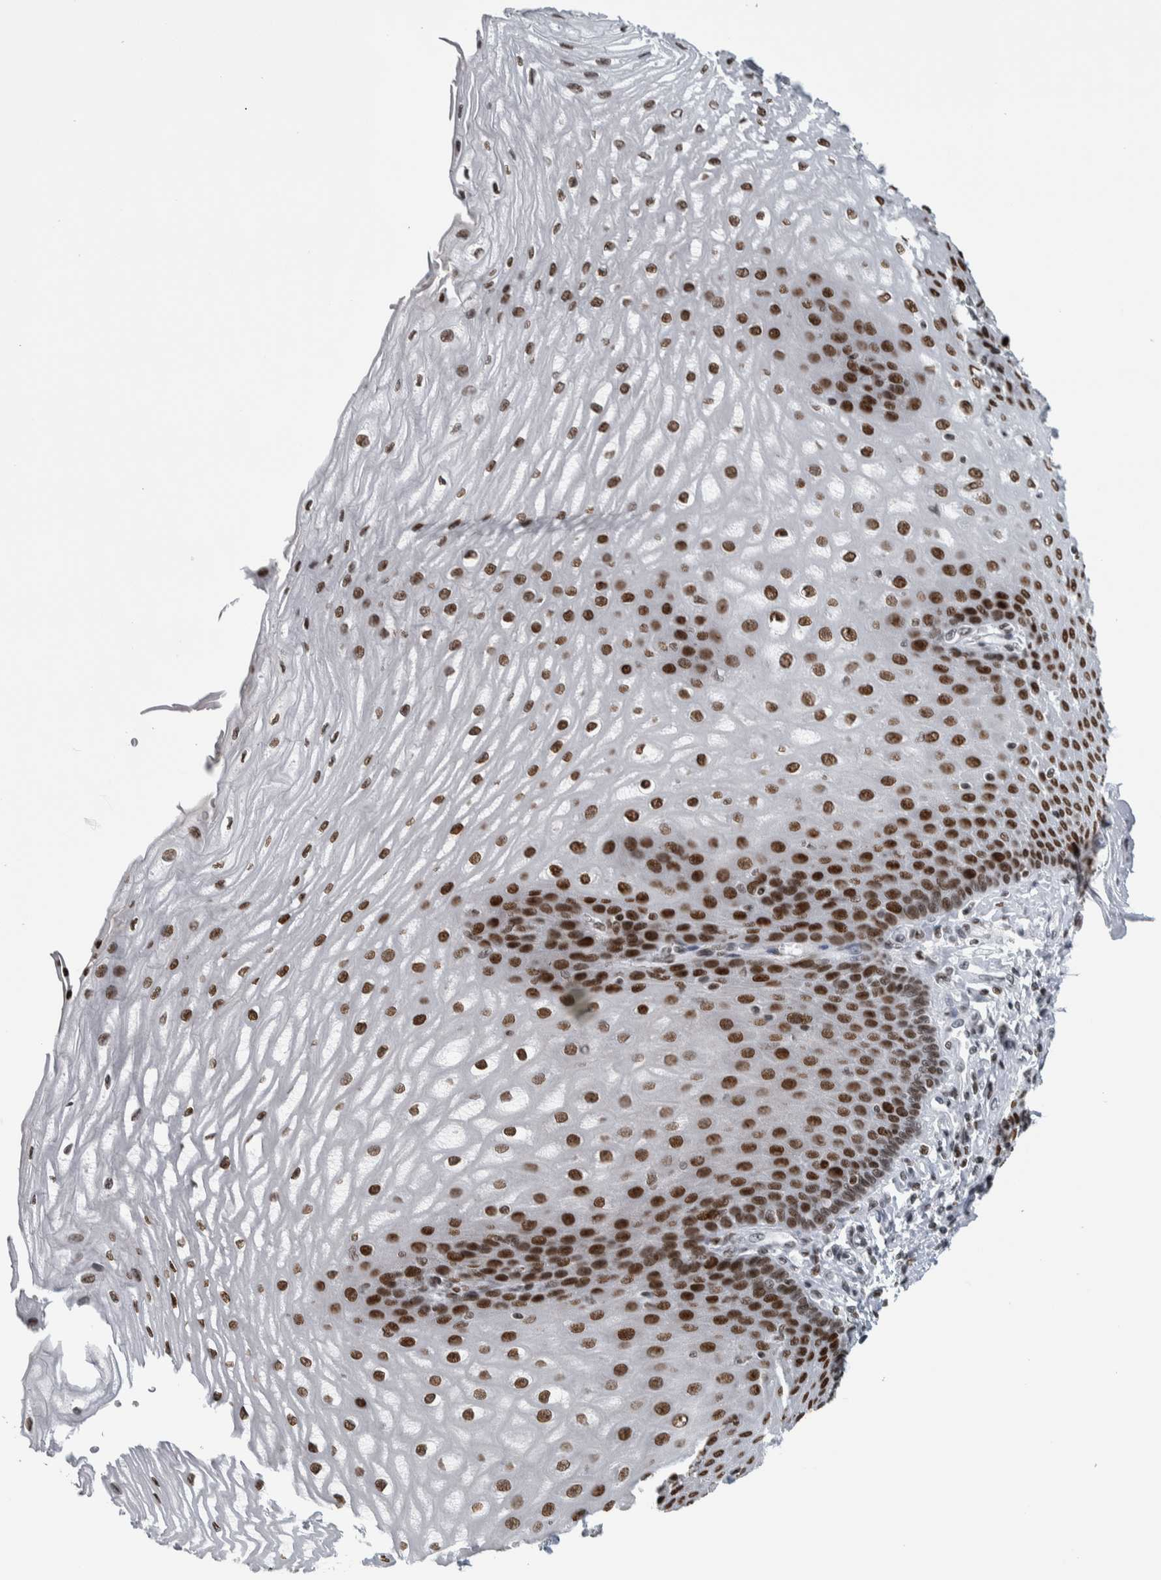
{"staining": {"intensity": "strong", "quantity": ">75%", "location": "nuclear"}, "tissue": "esophagus", "cell_type": "Squamous epithelial cells", "image_type": "normal", "snomed": [{"axis": "morphology", "description": "Normal tissue, NOS"}, {"axis": "topography", "description": "Esophagus"}], "caption": "Immunohistochemical staining of normal esophagus demonstrates strong nuclear protein expression in about >75% of squamous epithelial cells.", "gene": "TOP2B", "patient": {"sex": "male", "age": 54}}